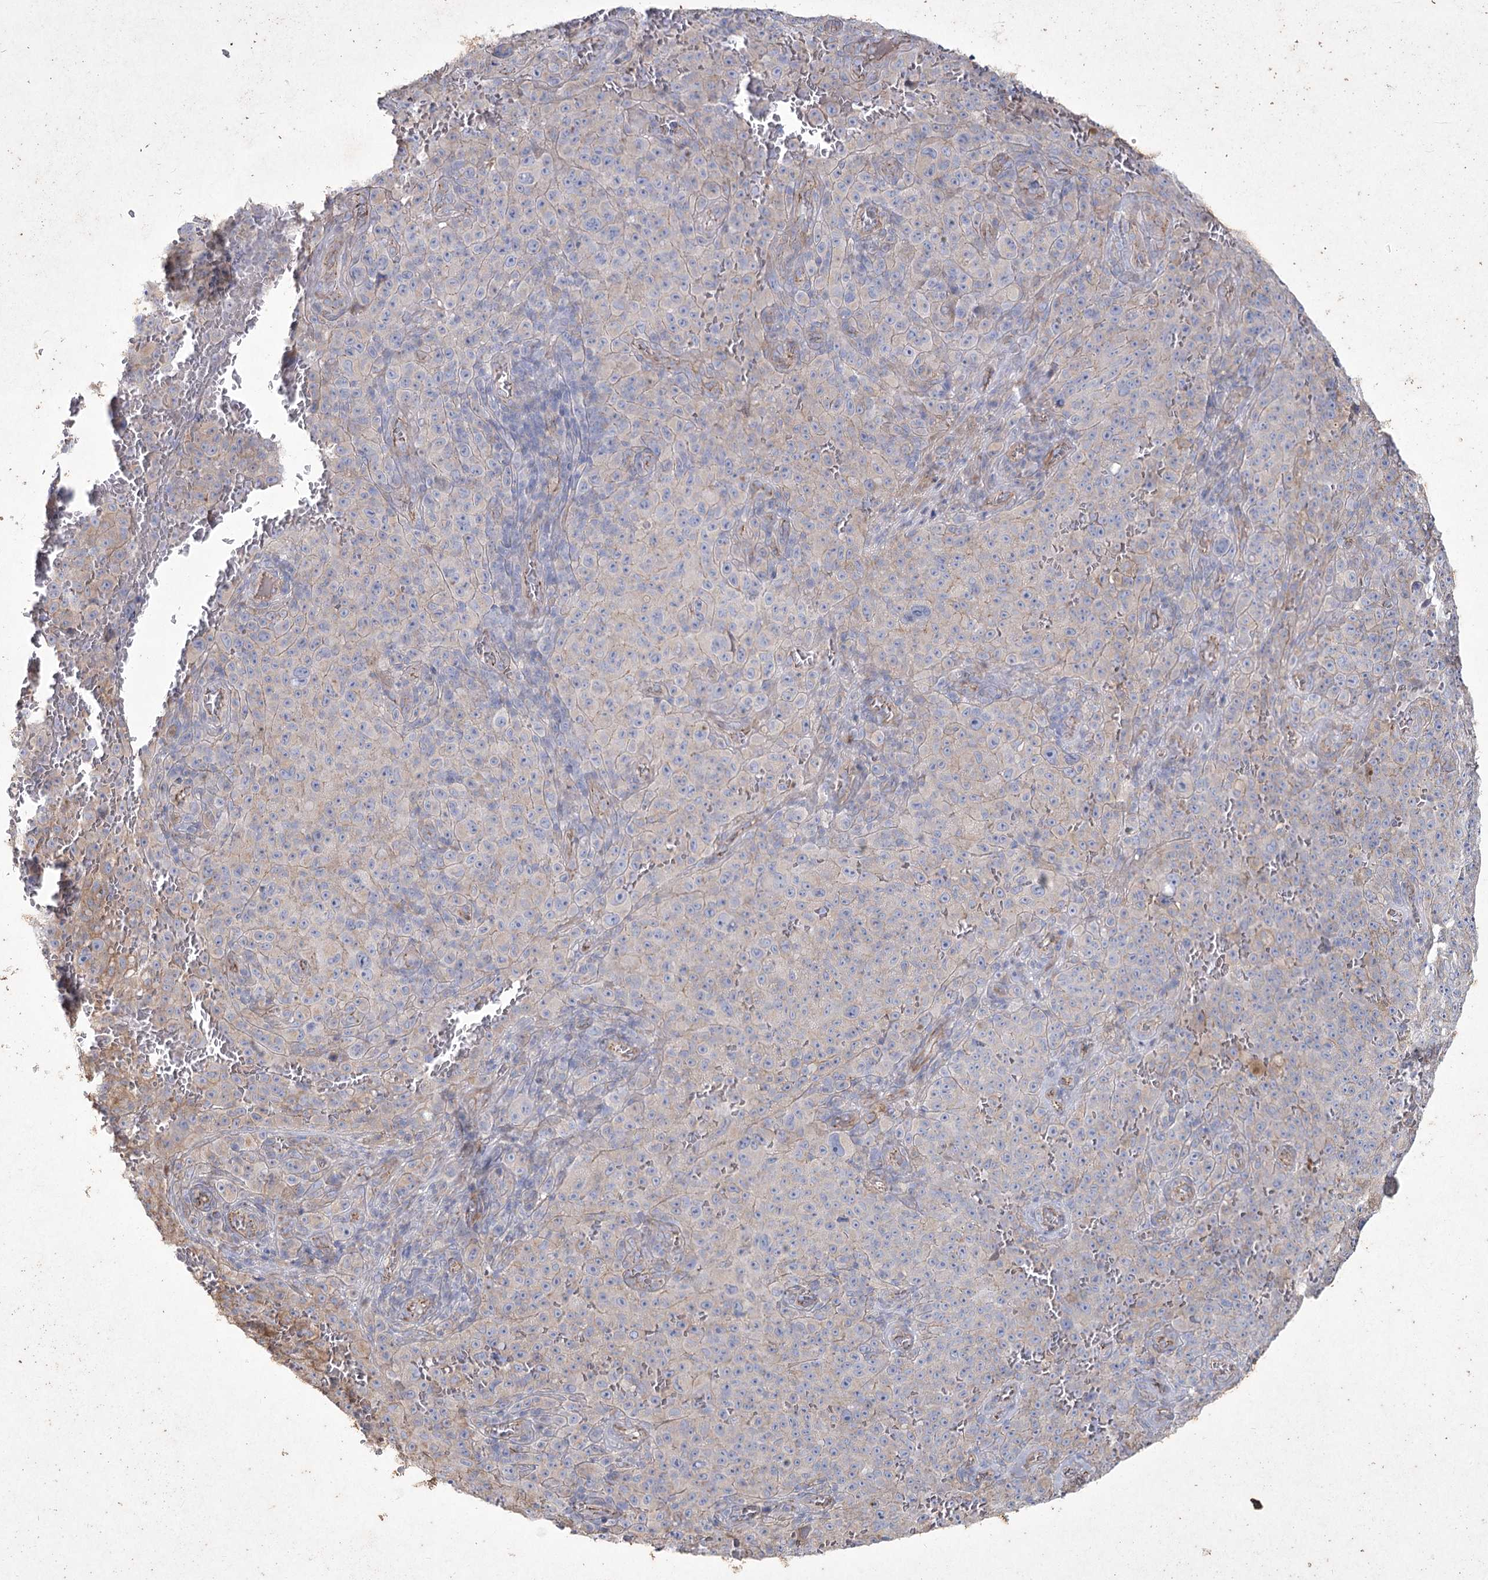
{"staining": {"intensity": "negative", "quantity": "none", "location": "none"}, "tissue": "melanoma", "cell_type": "Tumor cells", "image_type": "cancer", "snomed": [{"axis": "morphology", "description": "Malignant melanoma, NOS"}, {"axis": "topography", "description": "Skin"}], "caption": "High magnification brightfield microscopy of malignant melanoma stained with DAB (3,3'-diaminobenzidine) (brown) and counterstained with hematoxylin (blue): tumor cells show no significant staining.", "gene": "LDLRAD3", "patient": {"sex": "female", "age": 82}}